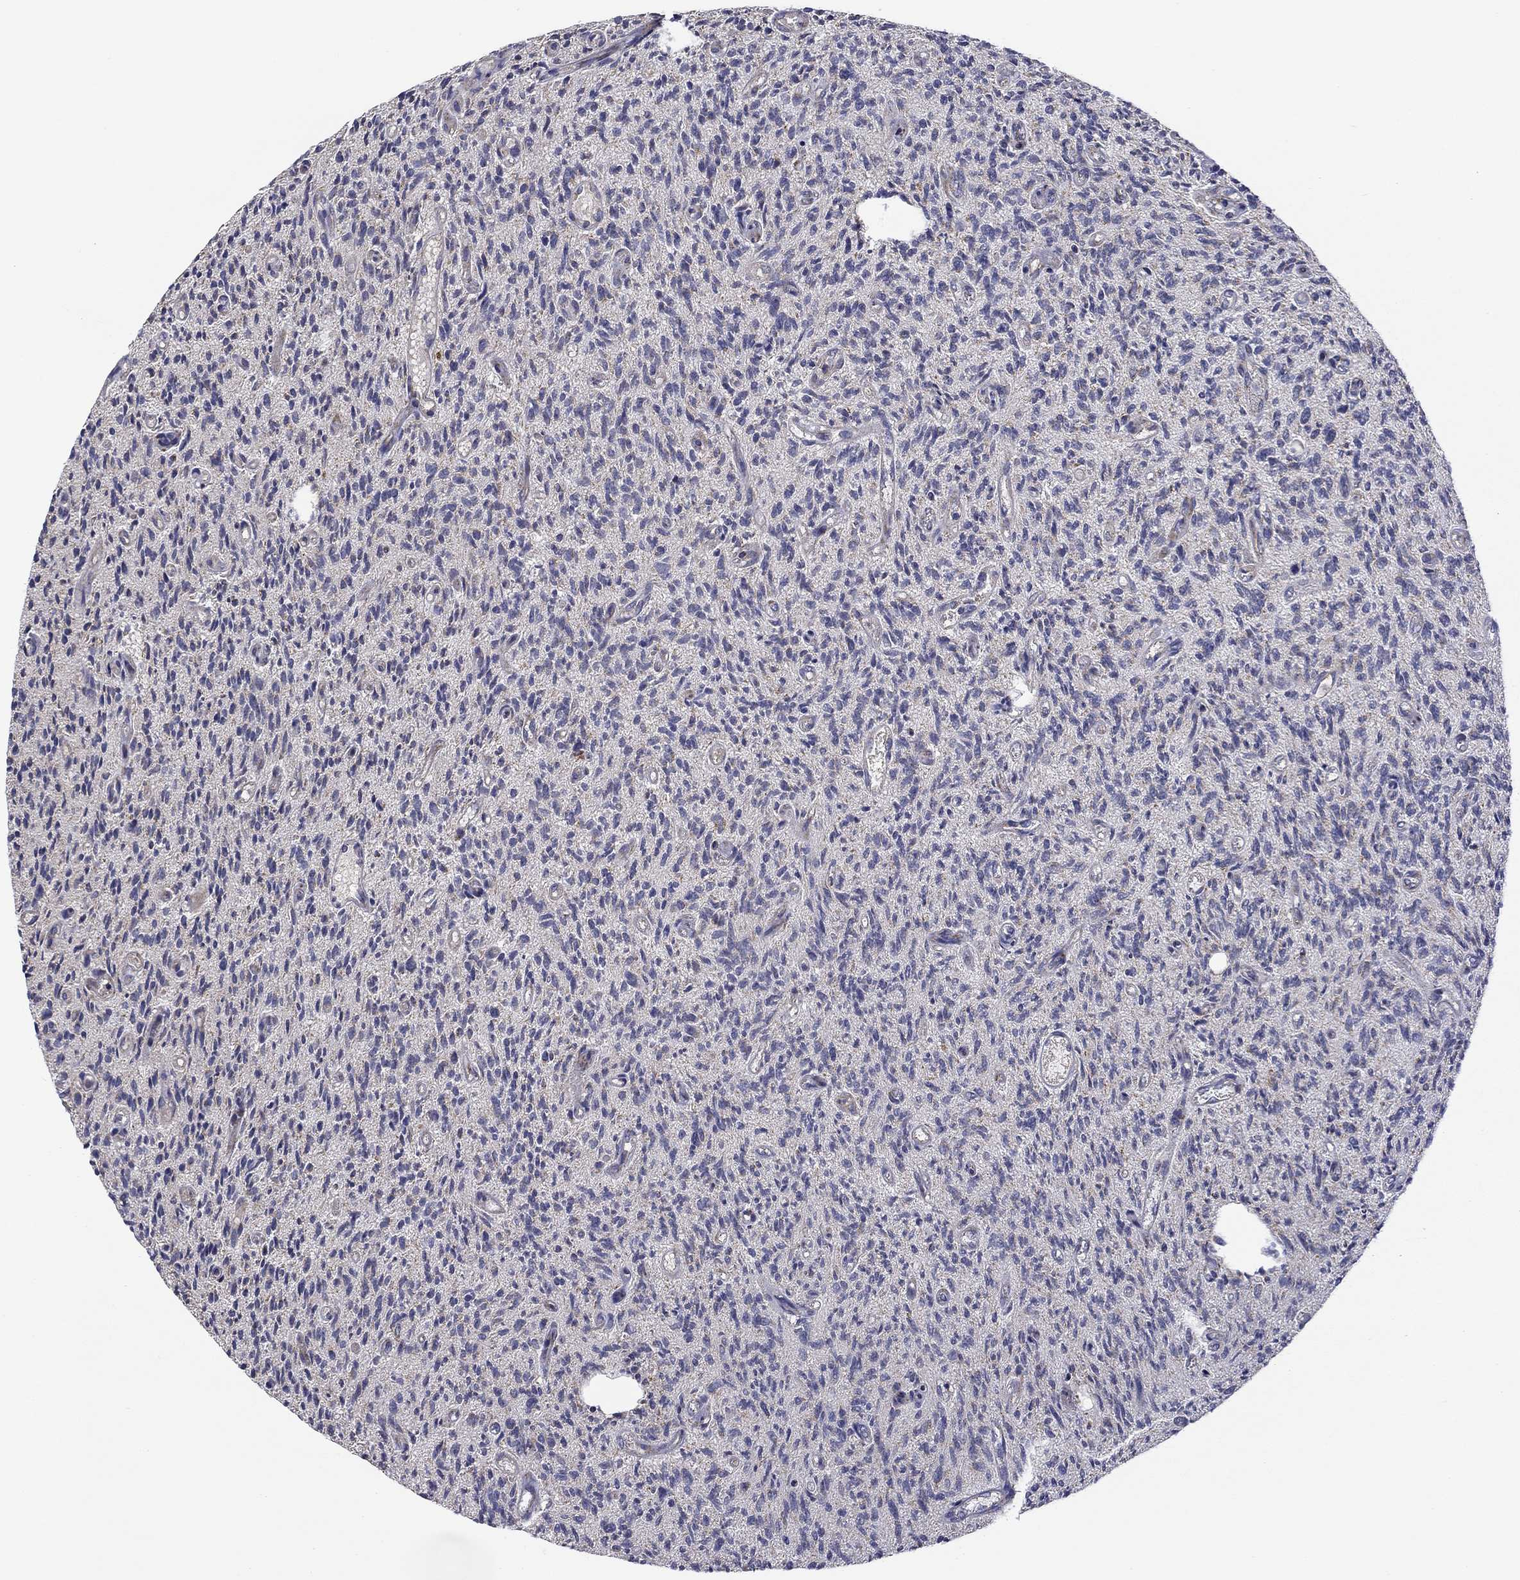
{"staining": {"intensity": "negative", "quantity": "none", "location": "none"}, "tissue": "glioma", "cell_type": "Tumor cells", "image_type": "cancer", "snomed": [{"axis": "morphology", "description": "Glioma, malignant, High grade"}, {"axis": "topography", "description": "Brain"}], "caption": "High-grade glioma (malignant) stained for a protein using IHC demonstrates no positivity tumor cells.", "gene": "SPATA7", "patient": {"sex": "male", "age": 64}}